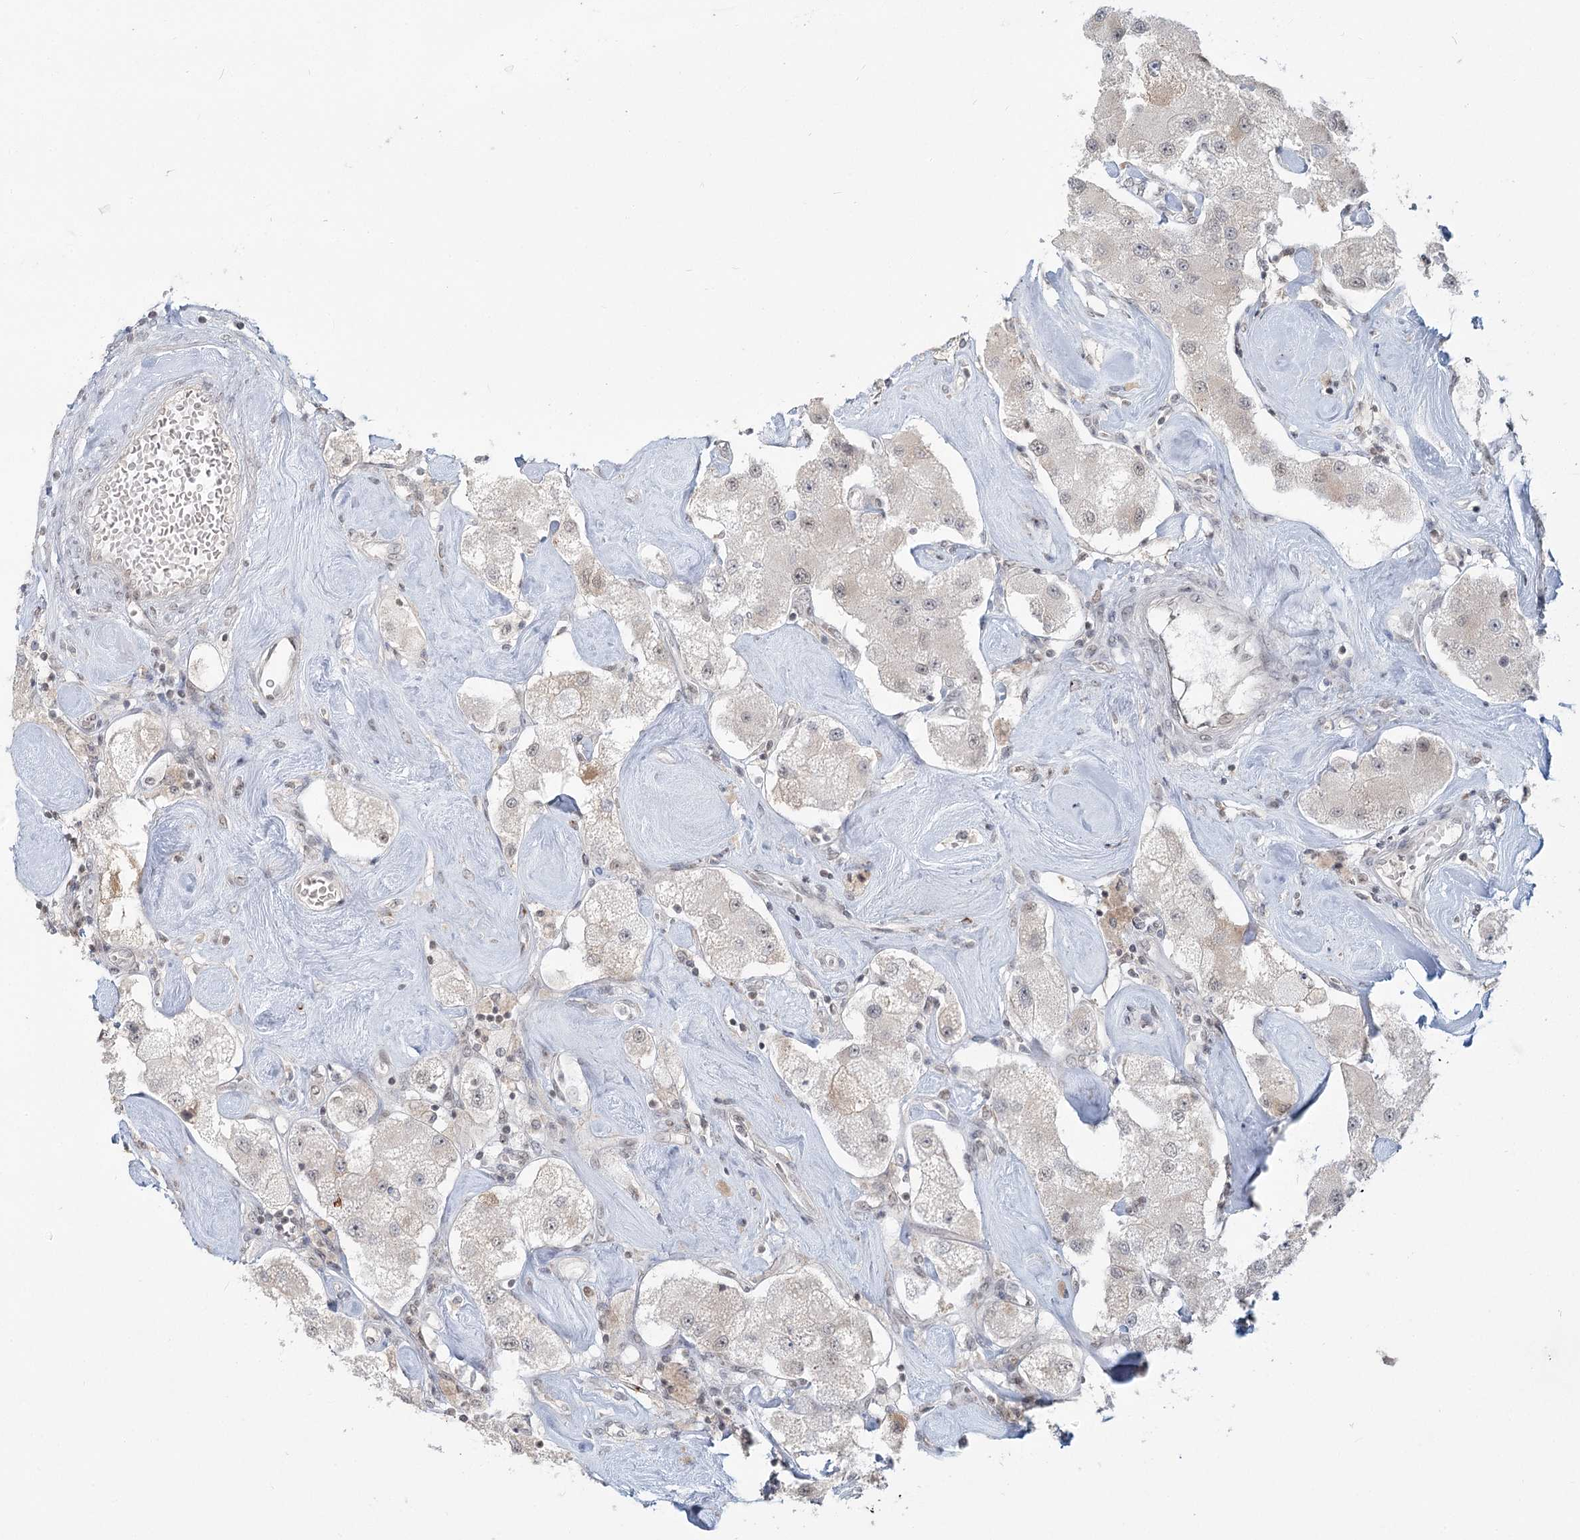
{"staining": {"intensity": "negative", "quantity": "none", "location": "none"}, "tissue": "carcinoid", "cell_type": "Tumor cells", "image_type": "cancer", "snomed": [{"axis": "morphology", "description": "Carcinoid, malignant, NOS"}, {"axis": "topography", "description": "Pancreas"}], "caption": "Histopathology image shows no significant protein expression in tumor cells of carcinoid.", "gene": "R3HCC1L", "patient": {"sex": "male", "age": 41}}